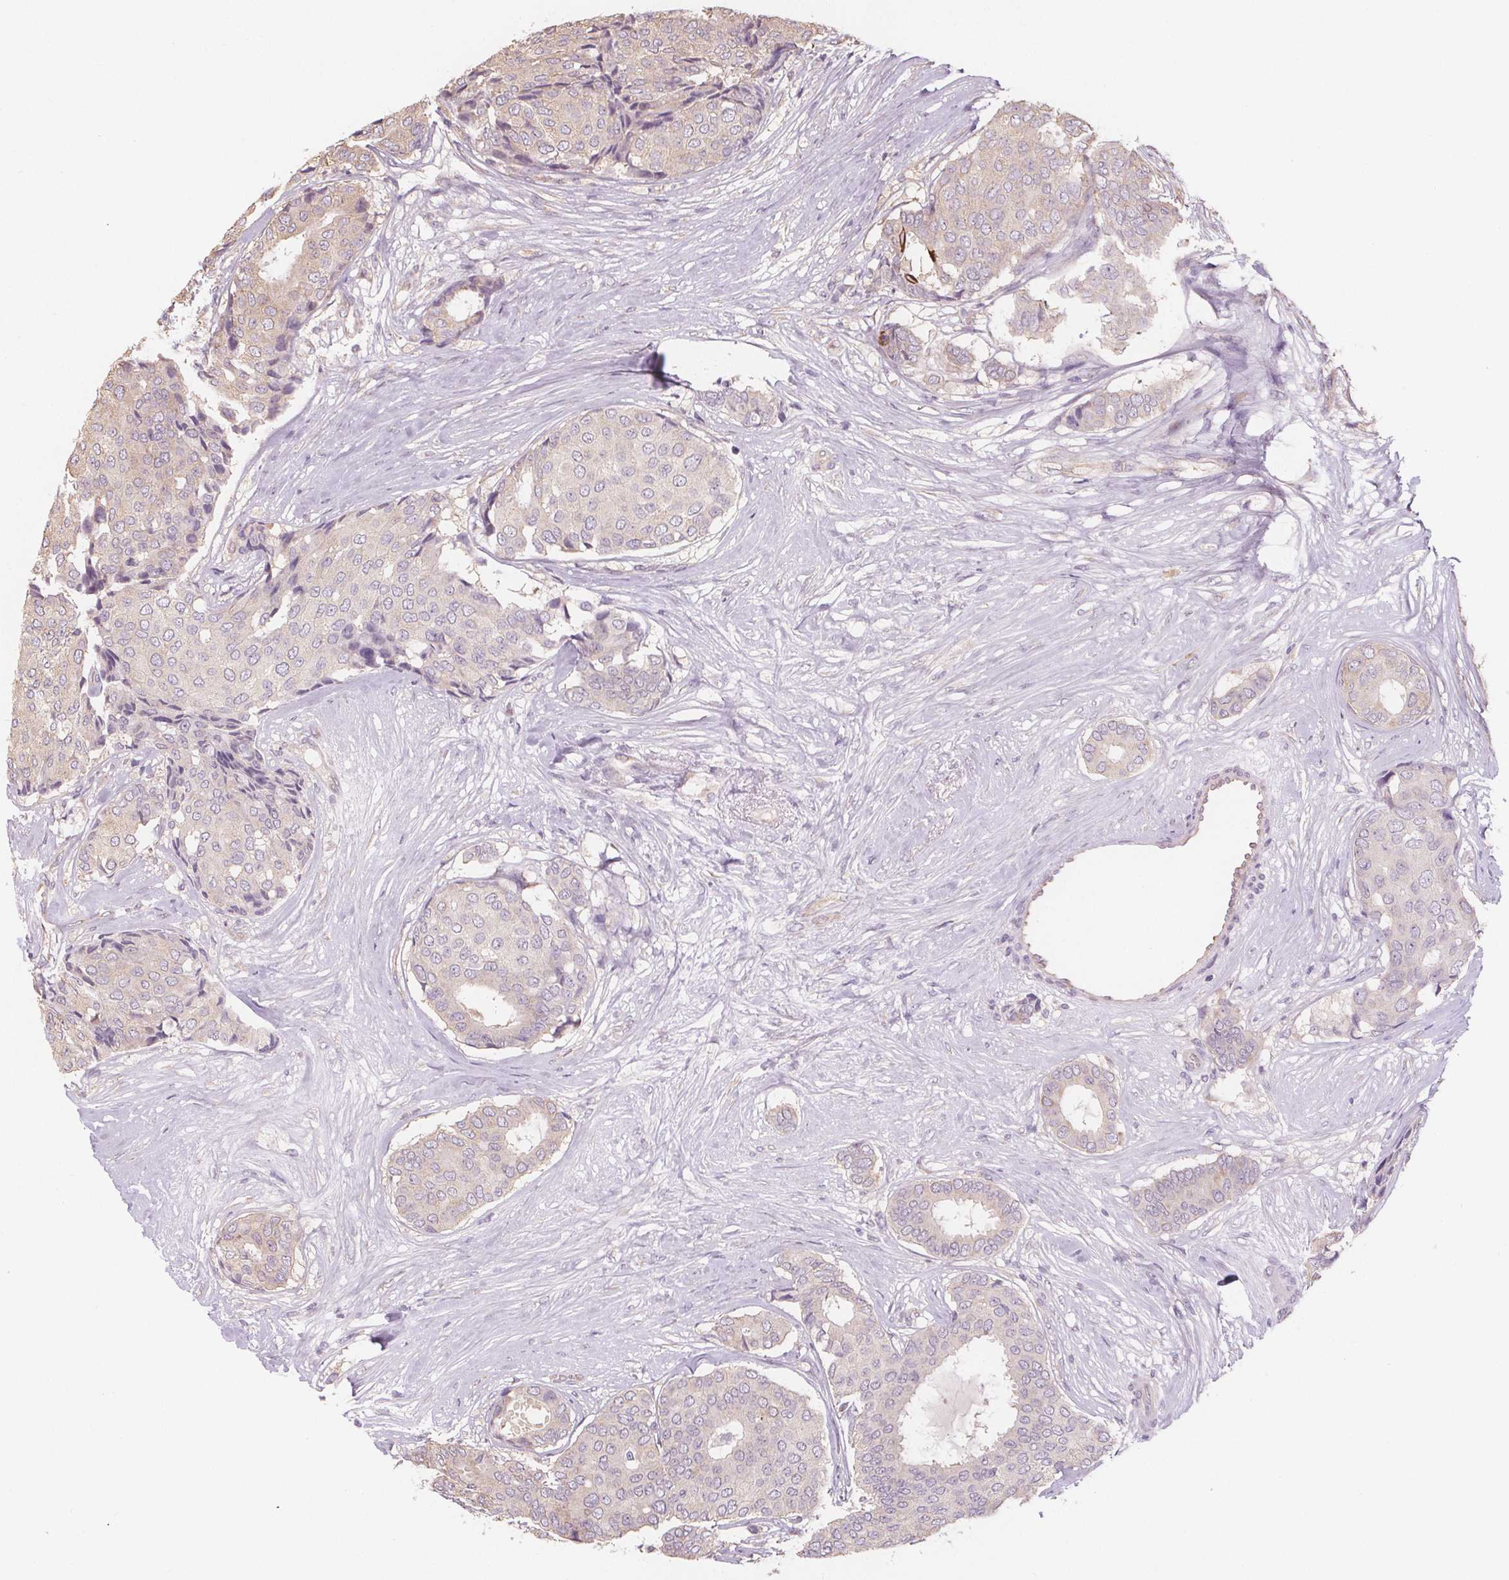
{"staining": {"intensity": "negative", "quantity": "none", "location": "none"}, "tissue": "breast cancer", "cell_type": "Tumor cells", "image_type": "cancer", "snomed": [{"axis": "morphology", "description": "Duct carcinoma"}, {"axis": "topography", "description": "Breast"}], "caption": "Protein analysis of breast cancer exhibits no significant positivity in tumor cells.", "gene": "TMEM80", "patient": {"sex": "female", "age": 75}}